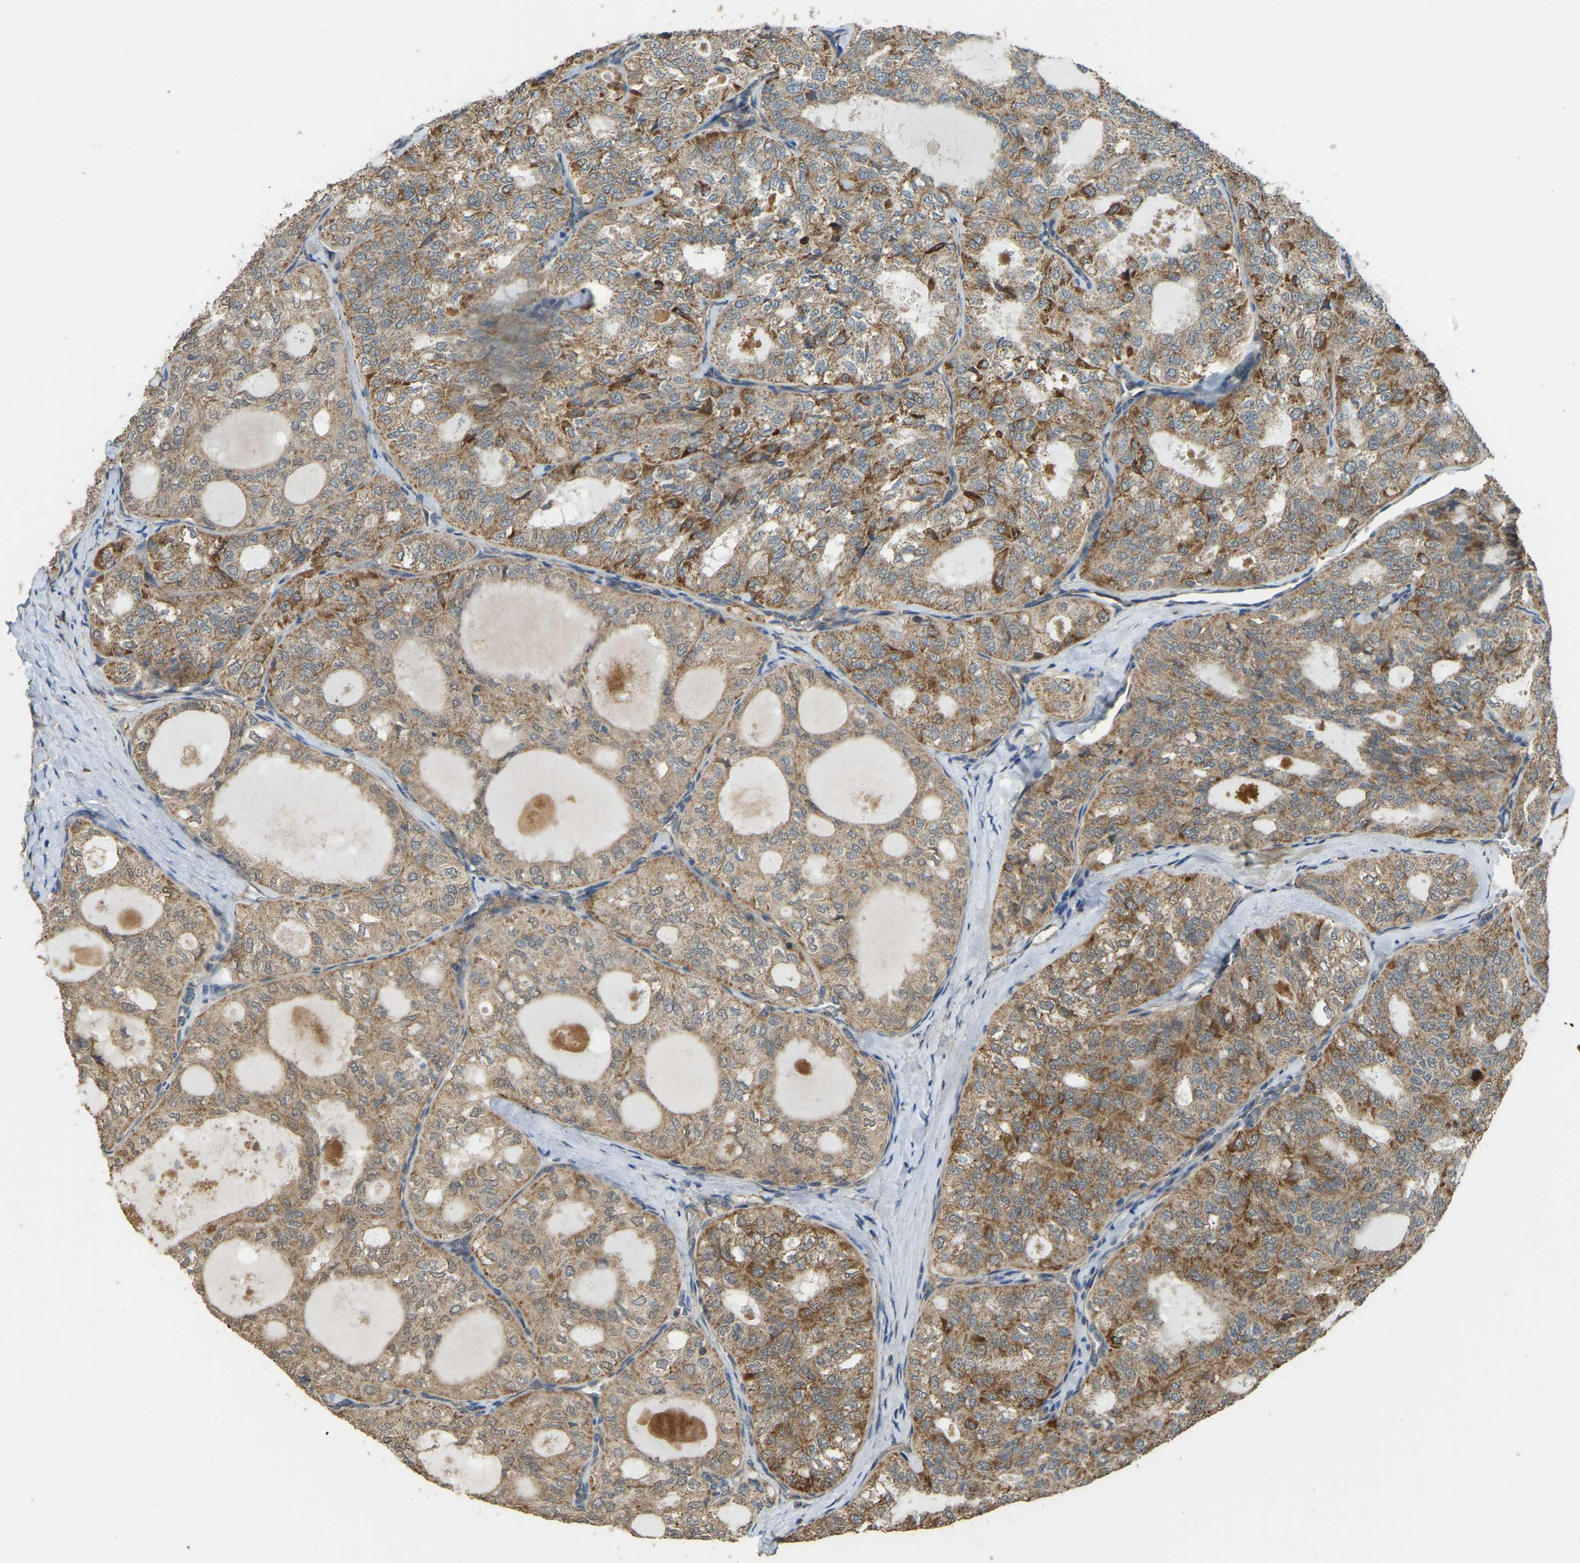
{"staining": {"intensity": "moderate", "quantity": ">75%", "location": "cytoplasmic/membranous"}, "tissue": "thyroid cancer", "cell_type": "Tumor cells", "image_type": "cancer", "snomed": [{"axis": "morphology", "description": "Follicular adenoma carcinoma, NOS"}, {"axis": "topography", "description": "Thyroid gland"}], "caption": "Protein expression by immunohistochemistry displays moderate cytoplasmic/membranous expression in approximately >75% of tumor cells in follicular adenoma carcinoma (thyroid).", "gene": "GNG2", "patient": {"sex": "male", "age": 75}}